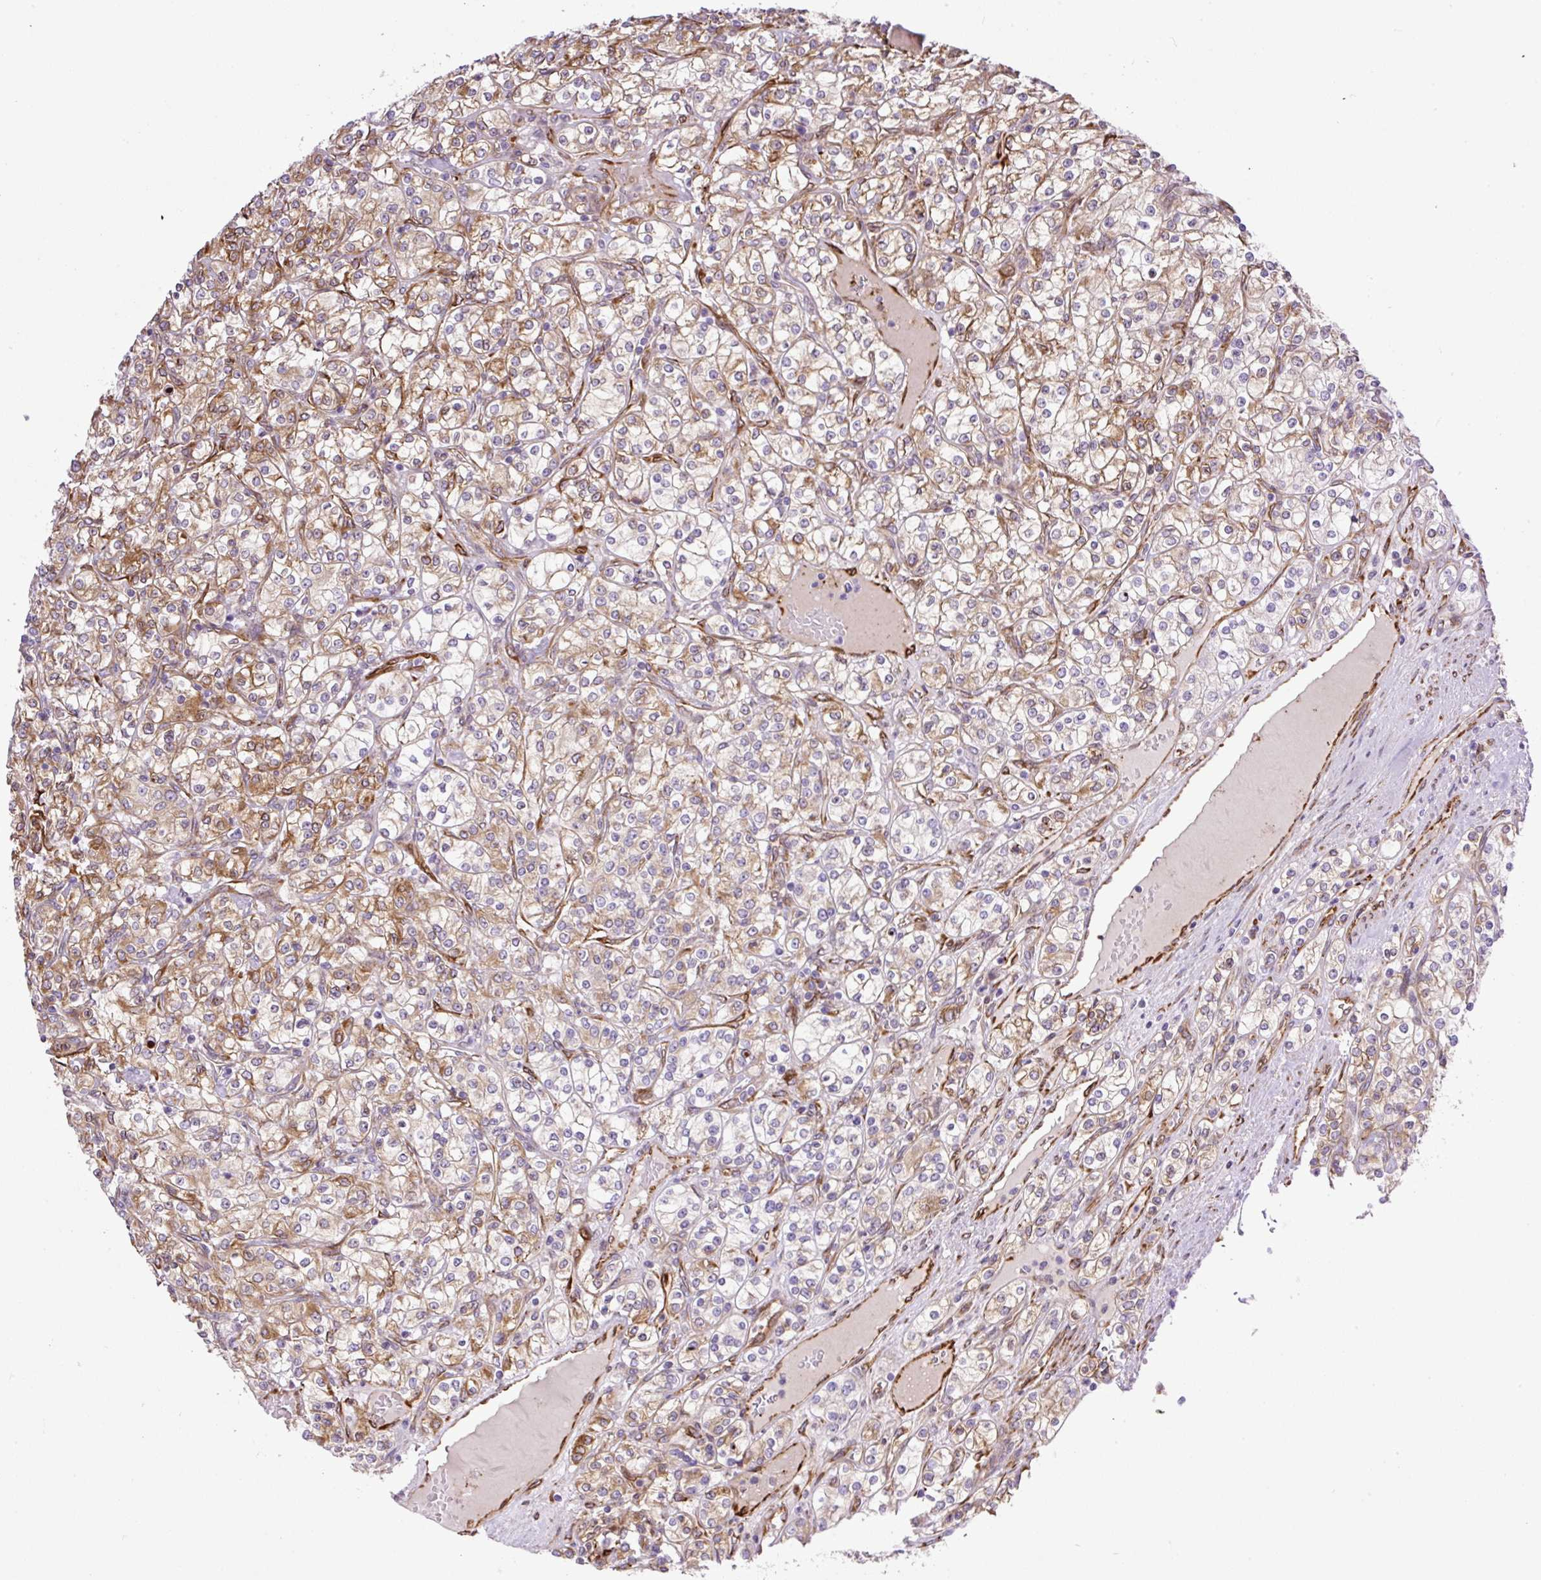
{"staining": {"intensity": "moderate", "quantity": ">75%", "location": "cytoplasmic/membranous"}, "tissue": "renal cancer", "cell_type": "Tumor cells", "image_type": "cancer", "snomed": [{"axis": "morphology", "description": "Adenocarcinoma, NOS"}, {"axis": "topography", "description": "Kidney"}], "caption": "A high-resolution image shows immunohistochemistry staining of renal cancer, which reveals moderate cytoplasmic/membranous staining in about >75% of tumor cells.", "gene": "RAB30", "patient": {"sex": "male", "age": 77}}